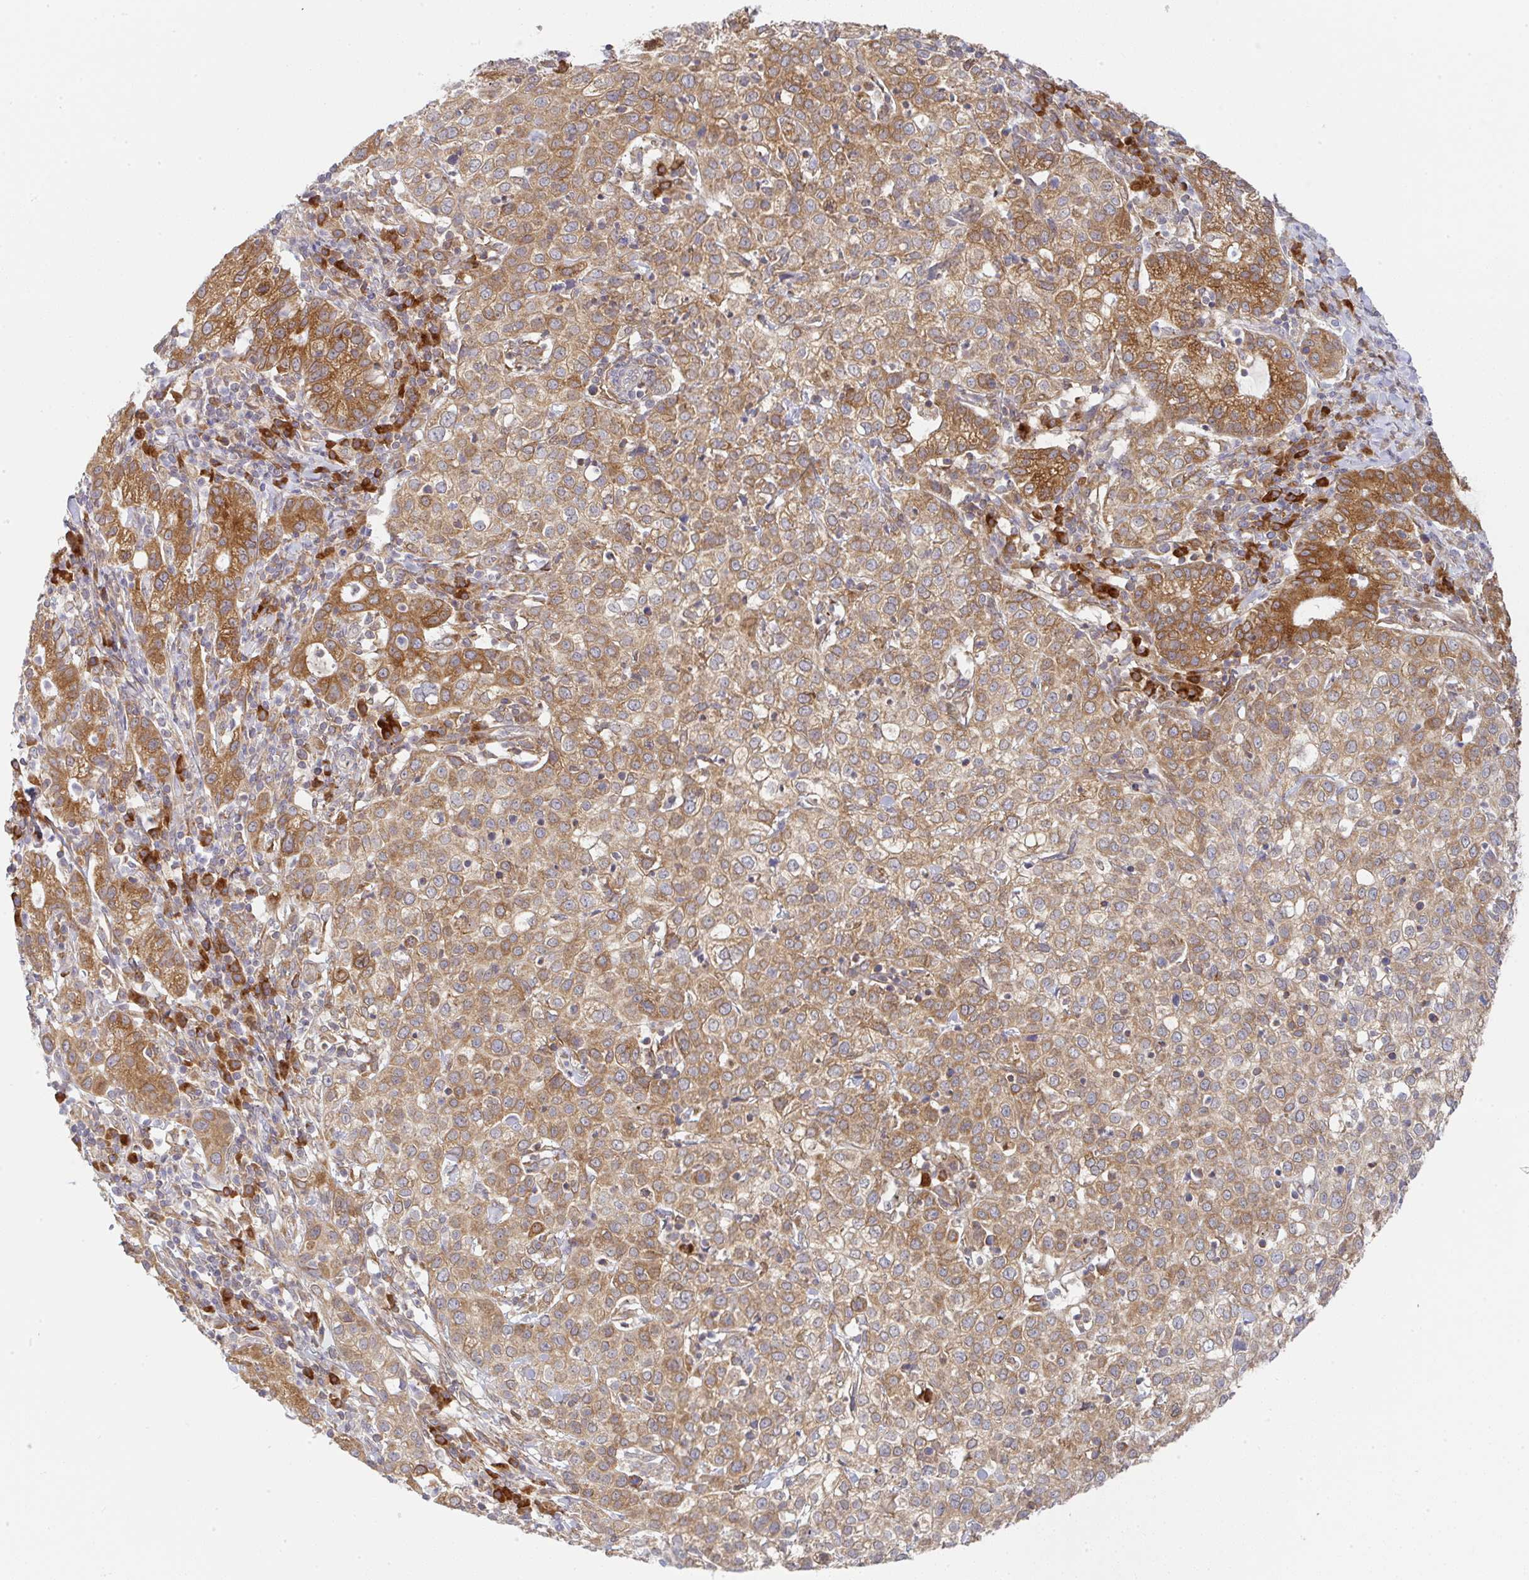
{"staining": {"intensity": "strong", "quantity": ">75%", "location": "cytoplasmic/membranous"}, "tissue": "cervical cancer", "cell_type": "Tumor cells", "image_type": "cancer", "snomed": [{"axis": "morphology", "description": "Normal tissue, NOS"}, {"axis": "morphology", "description": "Adenocarcinoma, NOS"}, {"axis": "topography", "description": "Cervix"}], "caption": "DAB immunohistochemical staining of cervical cancer (adenocarcinoma) demonstrates strong cytoplasmic/membranous protein staining in approximately >75% of tumor cells. (Brightfield microscopy of DAB IHC at high magnification).", "gene": "DERL2", "patient": {"sex": "female", "age": 44}}